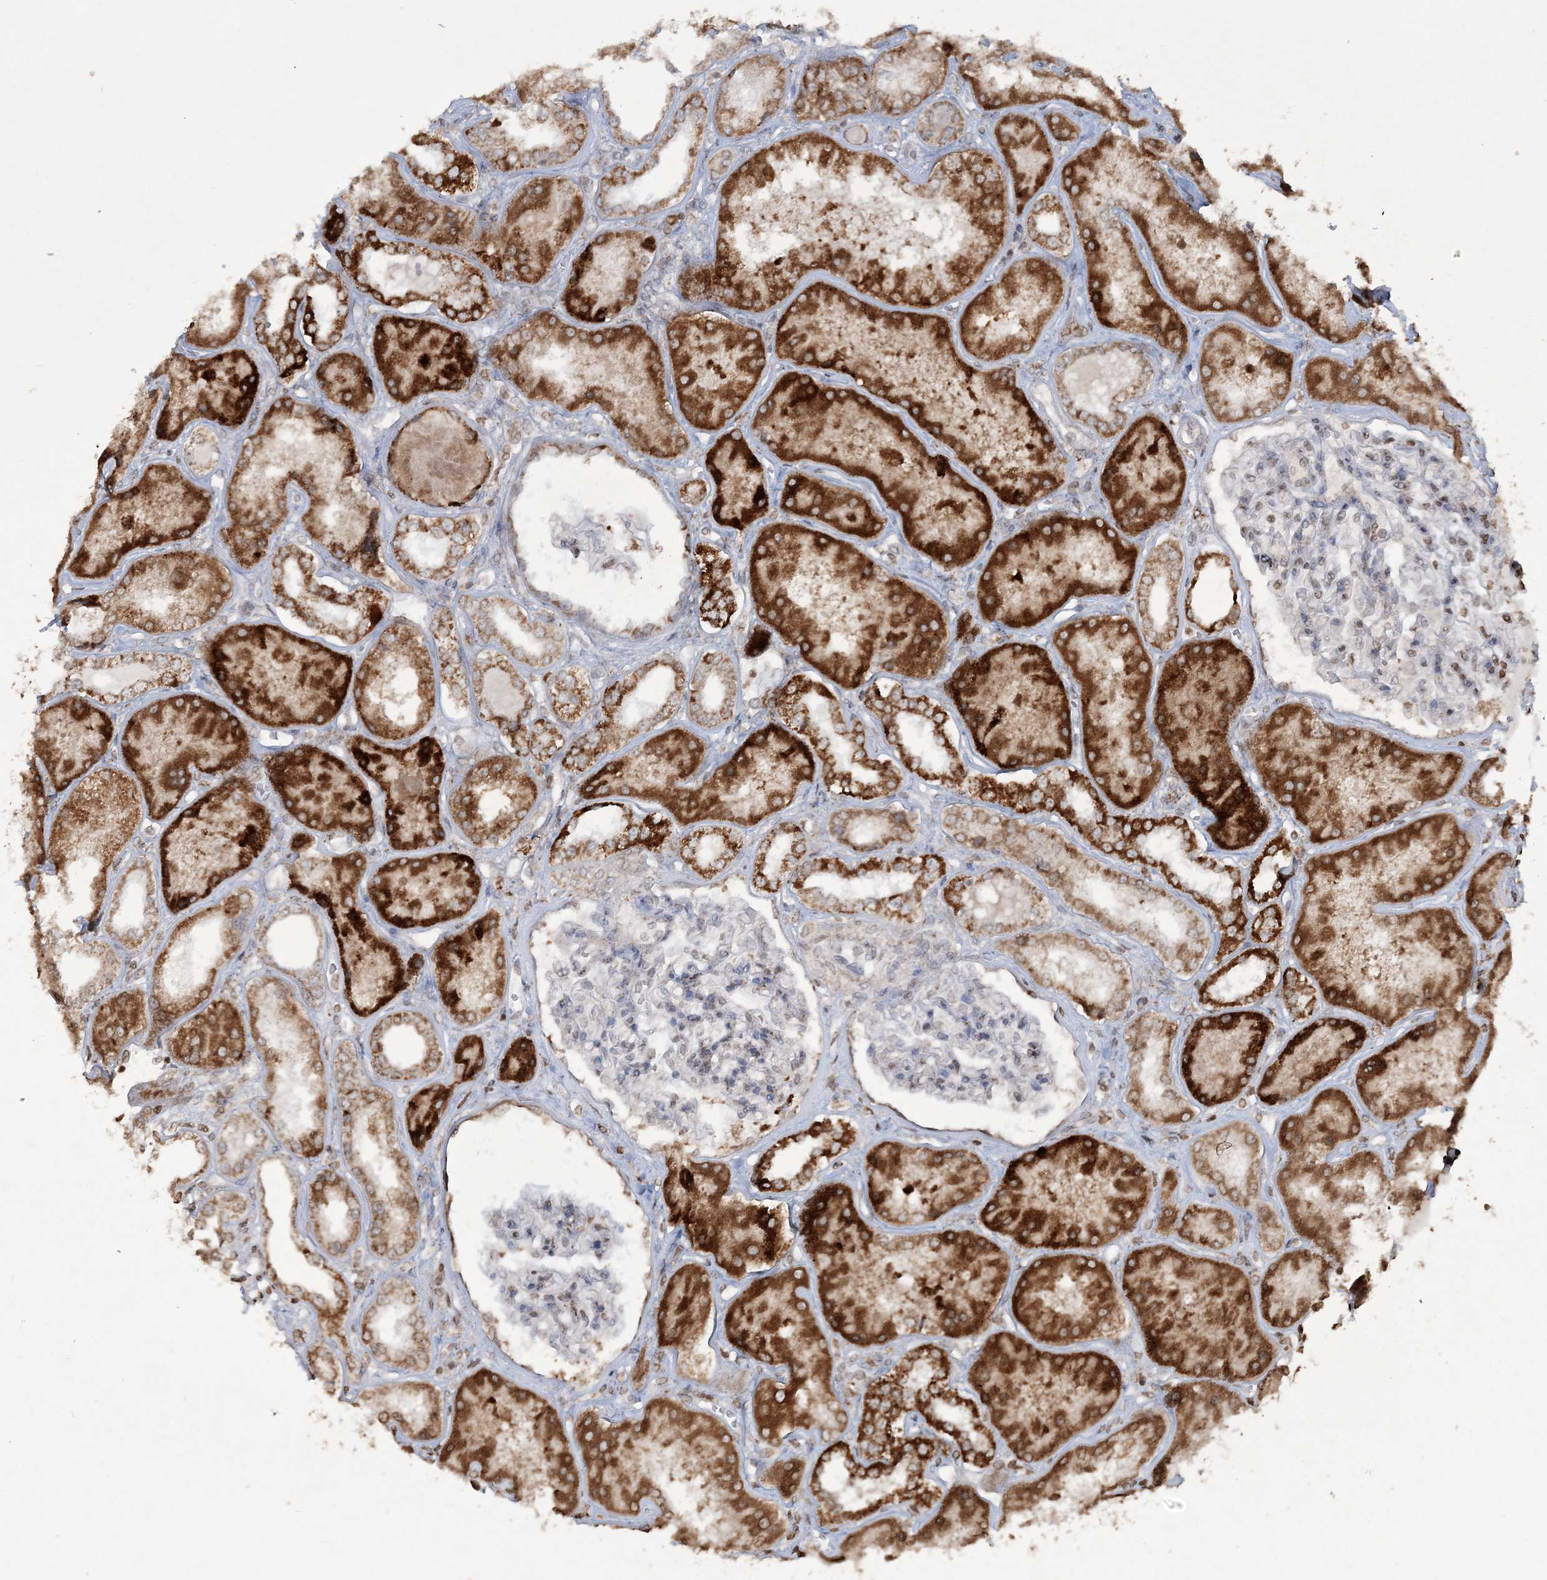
{"staining": {"intensity": "negative", "quantity": "none", "location": "none"}, "tissue": "kidney", "cell_type": "Cells in glomeruli", "image_type": "normal", "snomed": [{"axis": "morphology", "description": "Normal tissue, NOS"}, {"axis": "topography", "description": "Kidney"}], "caption": "Immunohistochemistry (IHC) histopathology image of unremarkable kidney: human kidney stained with DAB exhibits no significant protein positivity in cells in glomeruli. (DAB IHC visualized using brightfield microscopy, high magnification).", "gene": "TTC7A", "patient": {"sex": "female", "age": 56}}